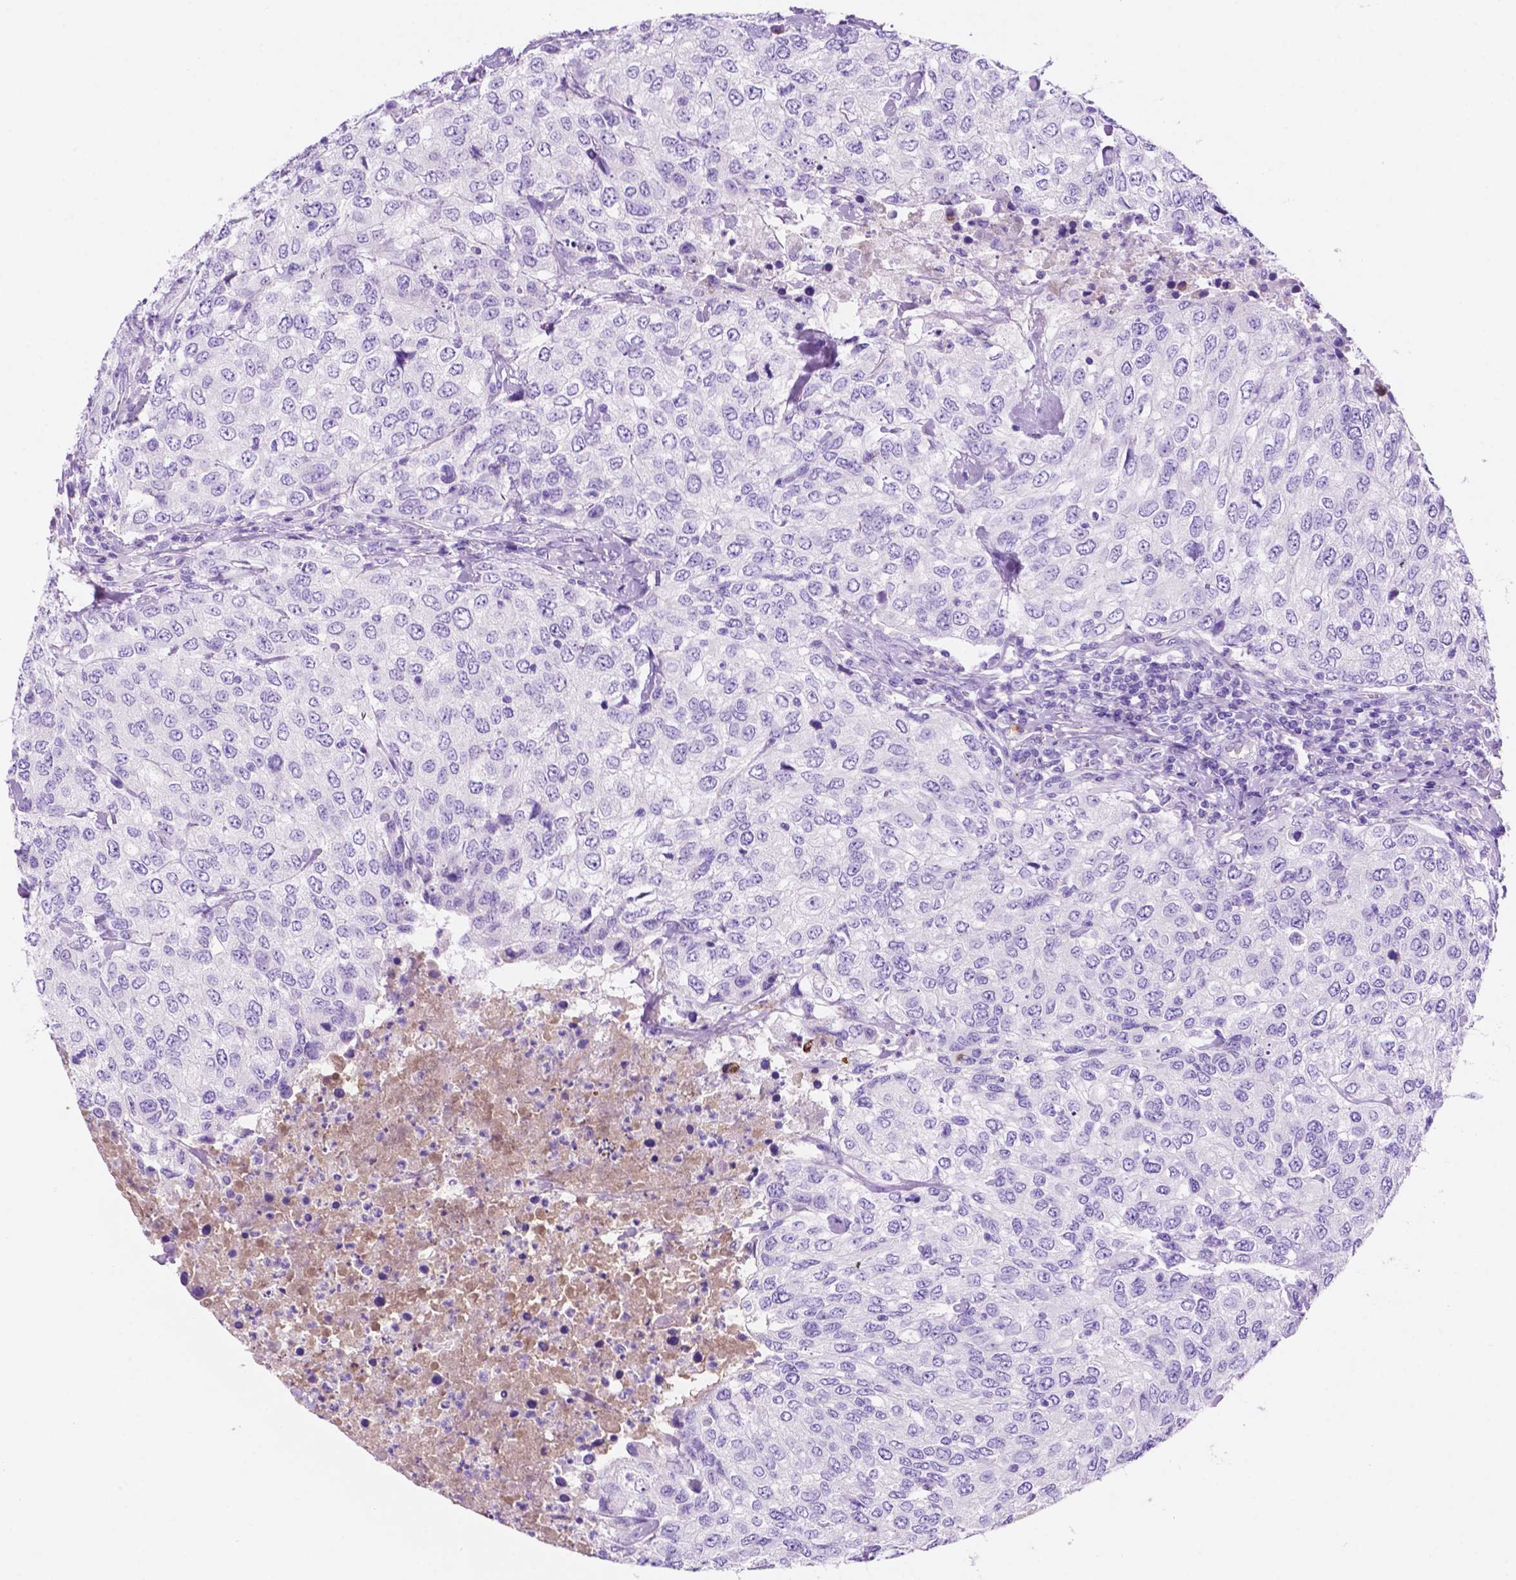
{"staining": {"intensity": "negative", "quantity": "none", "location": "none"}, "tissue": "urothelial cancer", "cell_type": "Tumor cells", "image_type": "cancer", "snomed": [{"axis": "morphology", "description": "Urothelial carcinoma, High grade"}, {"axis": "topography", "description": "Urinary bladder"}], "caption": "Tumor cells are negative for protein expression in human high-grade urothelial carcinoma.", "gene": "FOXB2", "patient": {"sex": "female", "age": 78}}